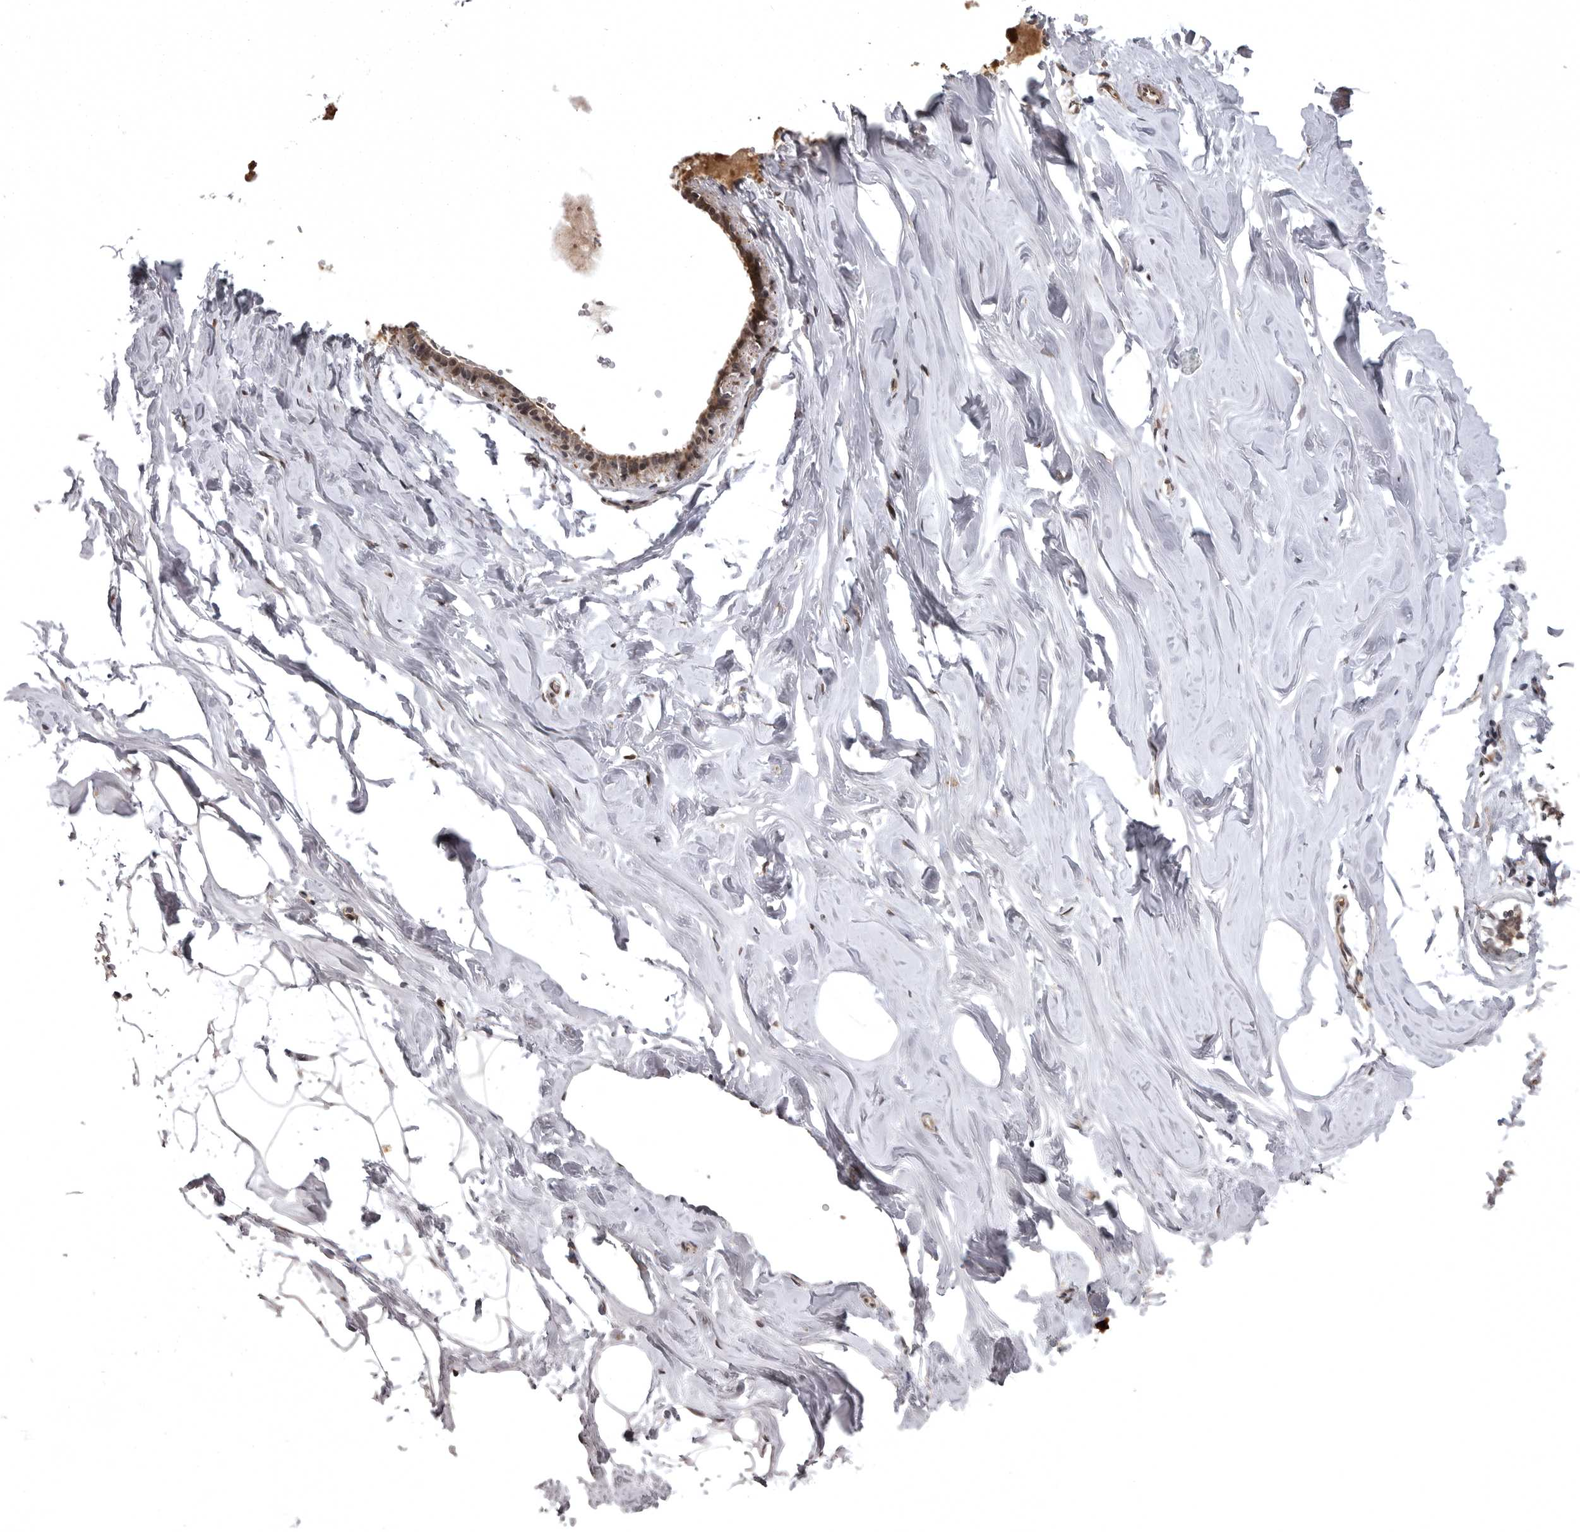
{"staining": {"intensity": "weak", "quantity": "<25%", "location": "cytoplasmic/membranous,nuclear"}, "tissue": "adipose tissue", "cell_type": "Adipocytes", "image_type": "normal", "snomed": [{"axis": "morphology", "description": "Normal tissue, NOS"}, {"axis": "morphology", "description": "Fibrosis, NOS"}, {"axis": "topography", "description": "Breast"}, {"axis": "topography", "description": "Adipose tissue"}], "caption": "Protein analysis of normal adipose tissue displays no significant expression in adipocytes. (DAB immunohistochemistry (IHC), high magnification).", "gene": "SNX16", "patient": {"sex": "female", "age": 39}}